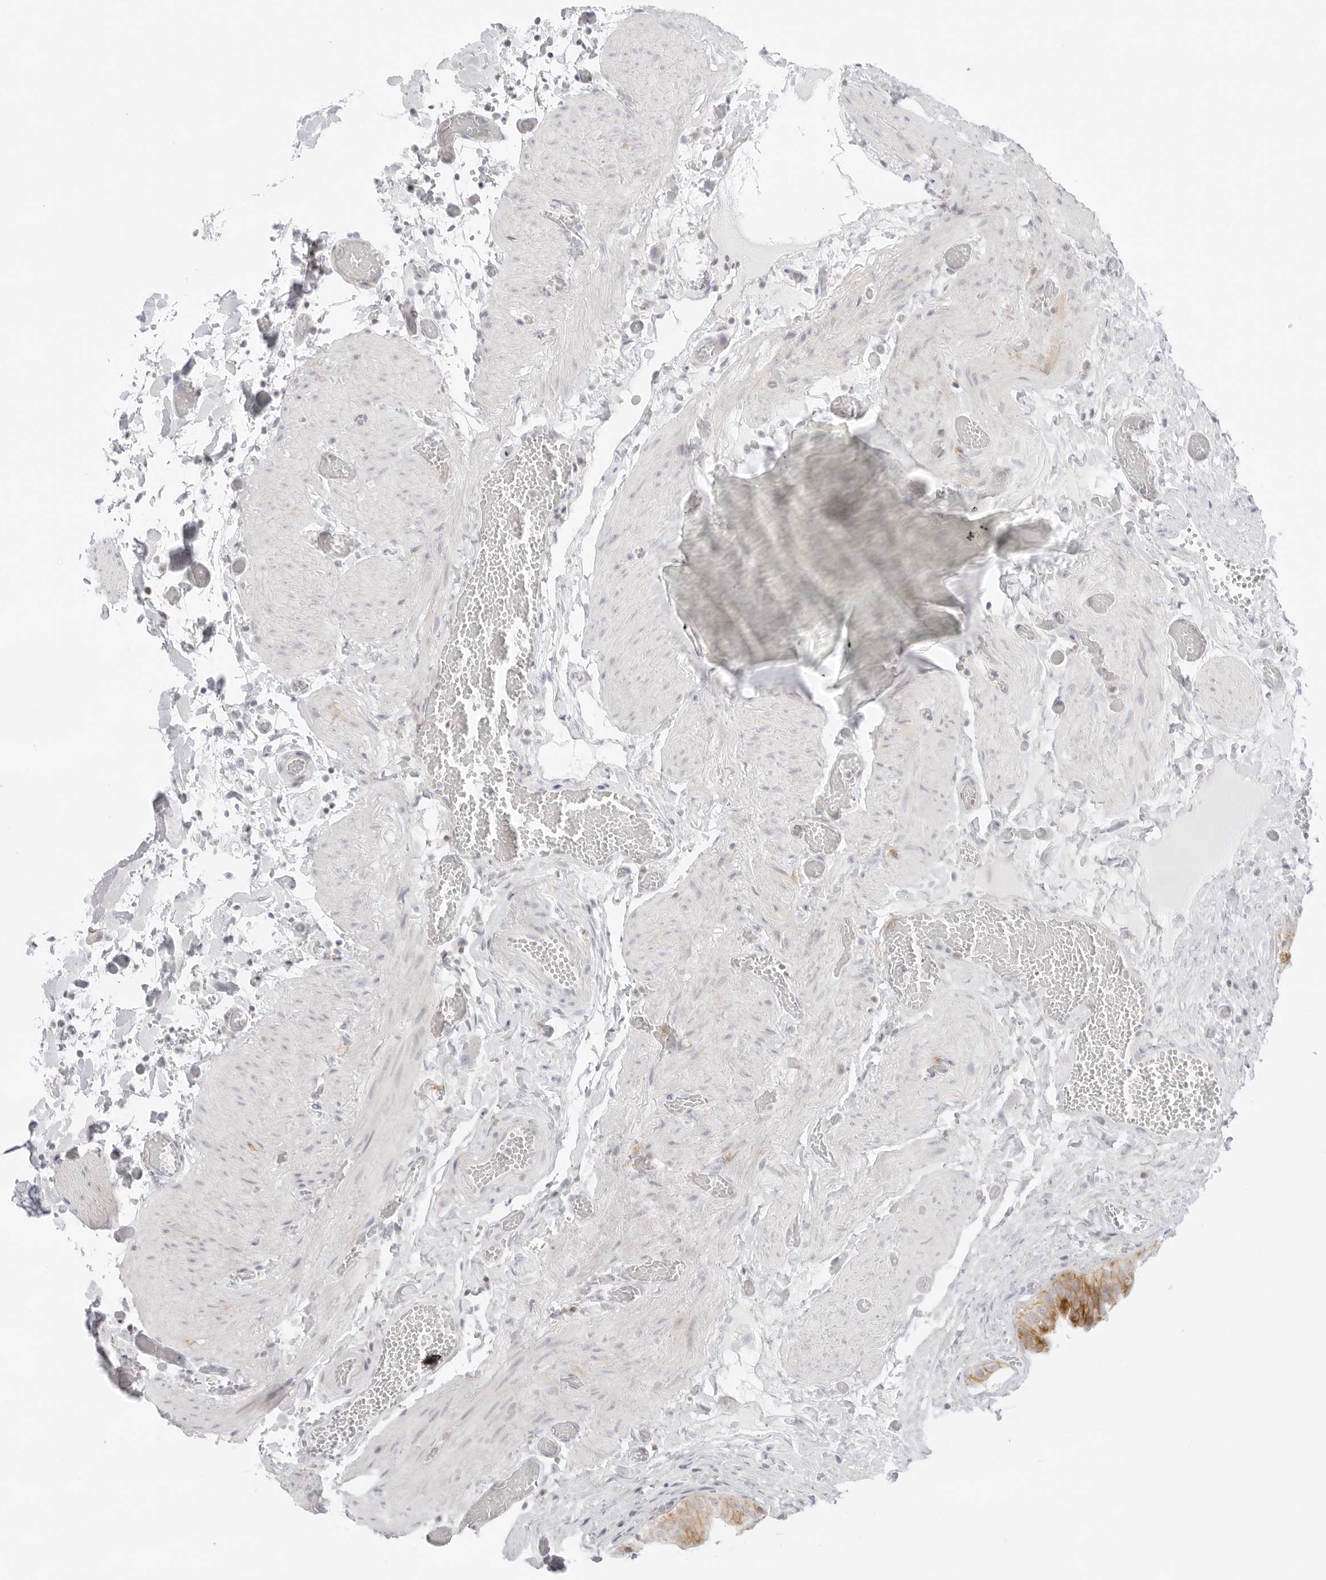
{"staining": {"intensity": "strong", "quantity": "25%-75%", "location": "cytoplasmic/membranous"}, "tissue": "gallbladder", "cell_type": "Glandular cells", "image_type": "normal", "snomed": [{"axis": "morphology", "description": "Normal tissue, NOS"}, {"axis": "topography", "description": "Gallbladder"}], "caption": "Normal gallbladder was stained to show a protein in brown. There is high levels of strong cytoplasmic/membranous positivity in approximately 25%-75% of glandular cells.", "gene": "TNFRSF14", "patient": {"sex": "female", "age": 64}}